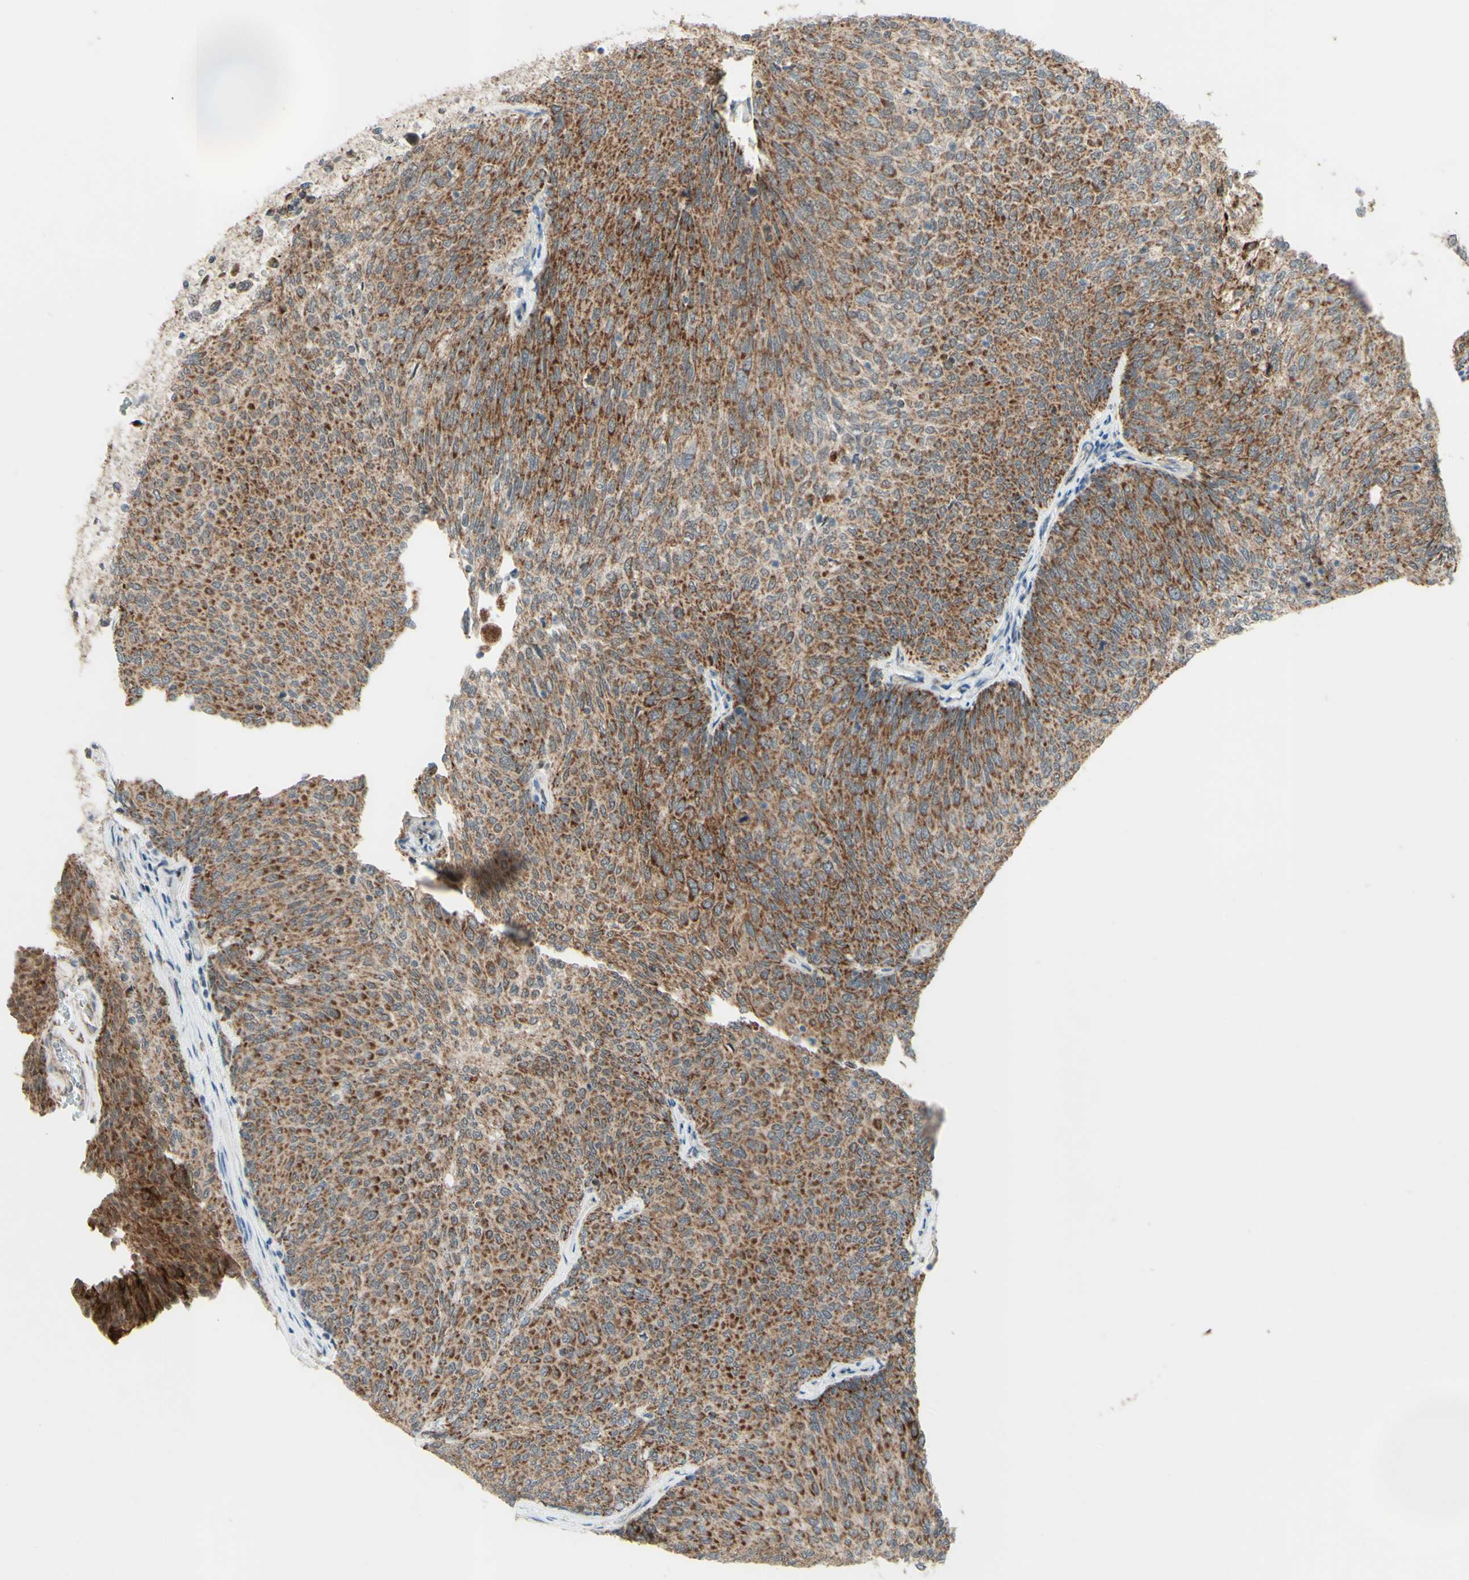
{"staining": {"intensity": "moderate", "quantity": ">75%", "location": "cytoplasmic/membranous"}, "tissue": "urothelial cancer", "cell_type": "Tumor cells", "image_type": "cancer", "snomed": [{"axis": "morphology", "description": "Urothelial carcinoma, Low grade"}, {"axis": "topography", "description": "Urinary bladder"}], "caption": "Protein expression by IHC displays moderate cytoplasmic/membranous expression in about >75% of tumor cells in urothelial carcinoma (low-grade).", "gene": "DHRS3", "patient": {"sex": "female", "age": 79}}